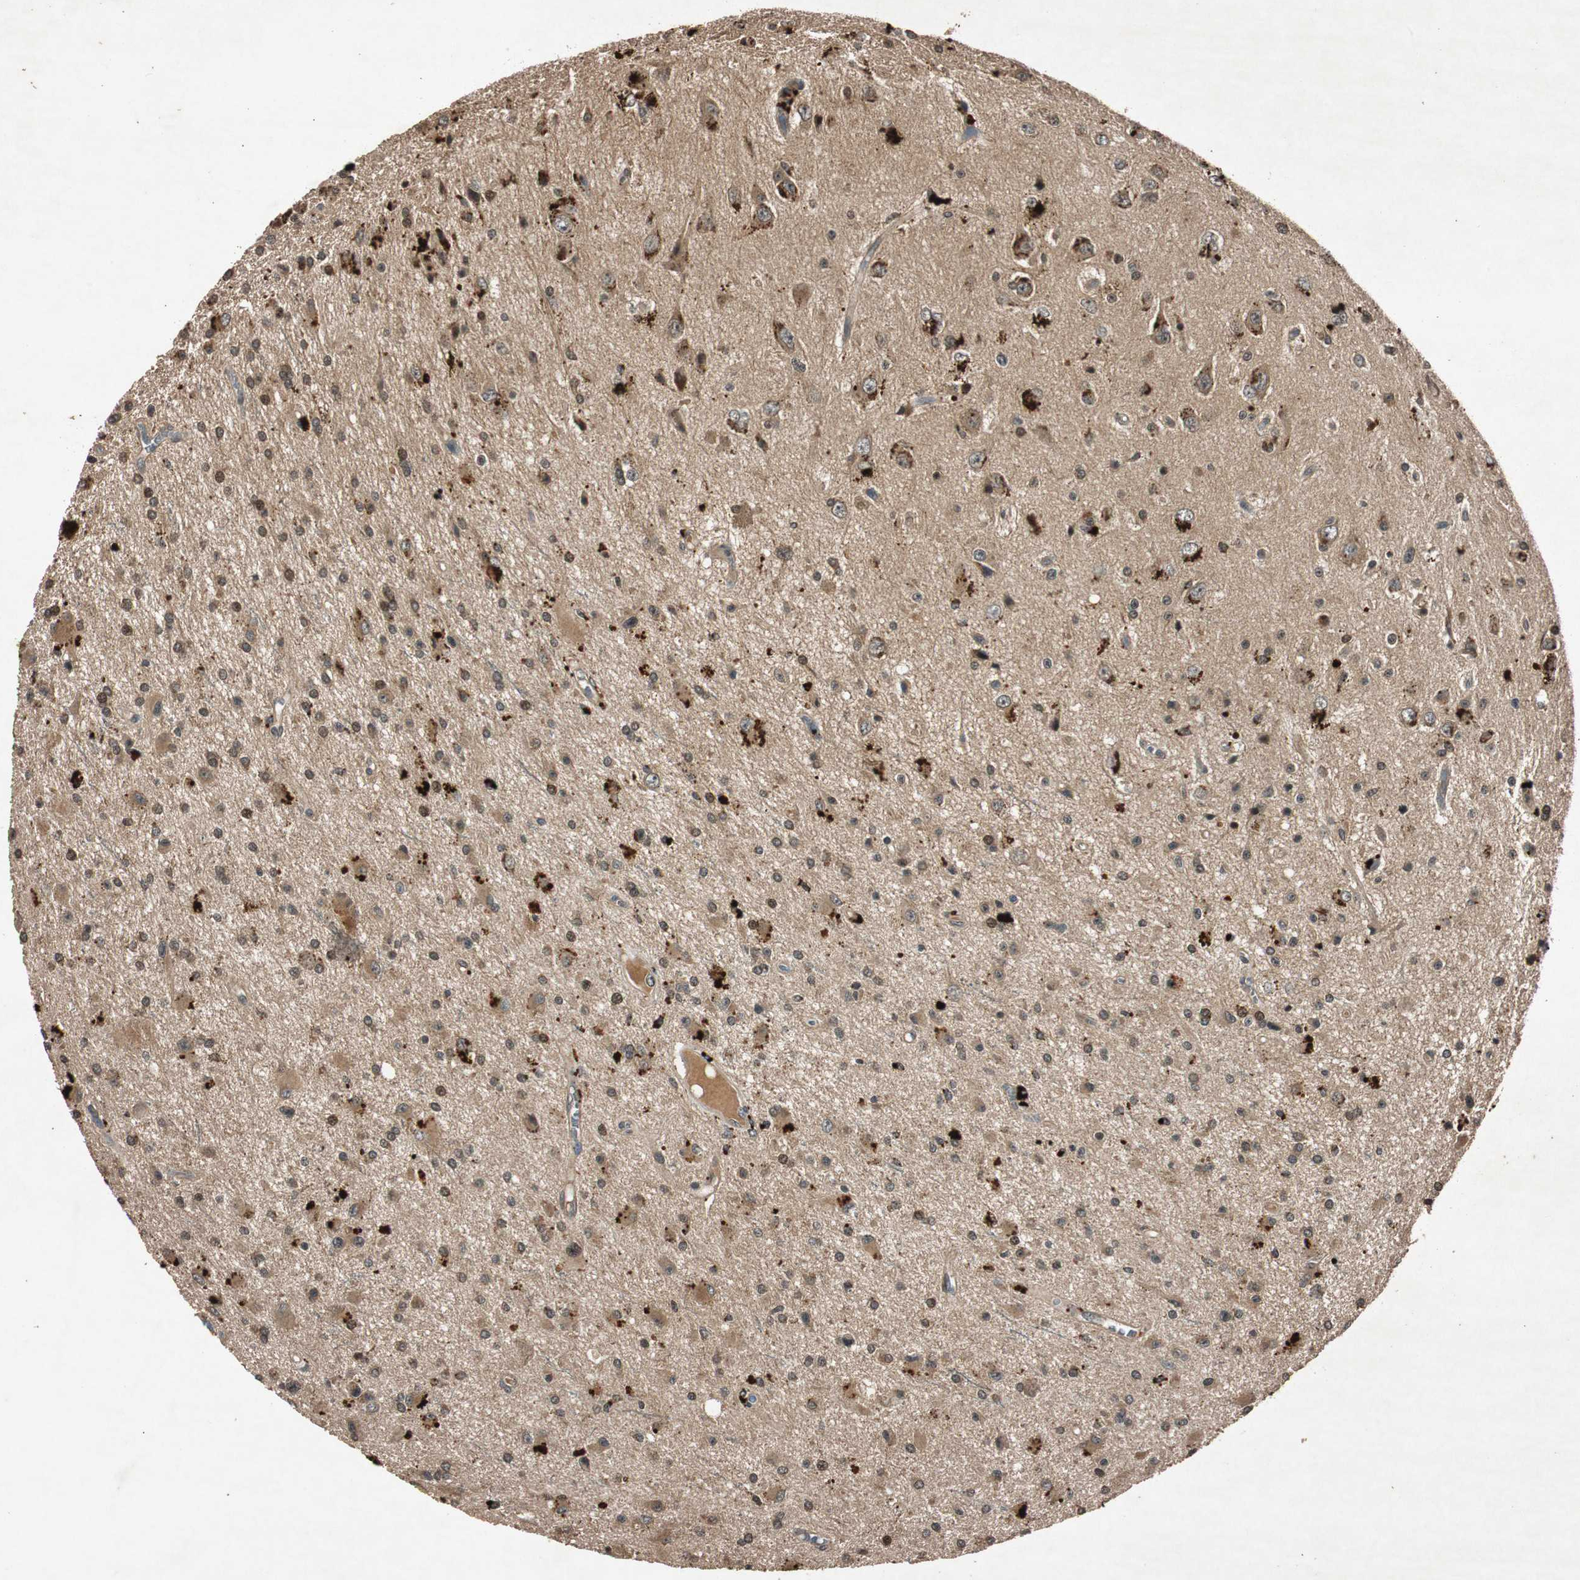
{"staining": {"intensity": "negative", "quantity": "none", "location": "none"}, "tissue": "glioma", "cell_type": "Tumor cells", "image_type": "cancer", "snomed": [{"axis": "morphology", "description": "Glioma, malignant, Low grade"}, {"axis": "topography", "description": "Brain"}], "caption": "Photomicrograph shows no protein positivity in tumor cells of malignant glioma (low-grade) tissue. (DAB (3,3'-diaminobenzidine) immunohistochemistry (IHC) with hematoxylin counter stain).", "gene": "SLIT2", "patient": {"sex": "male", "age": 58}}